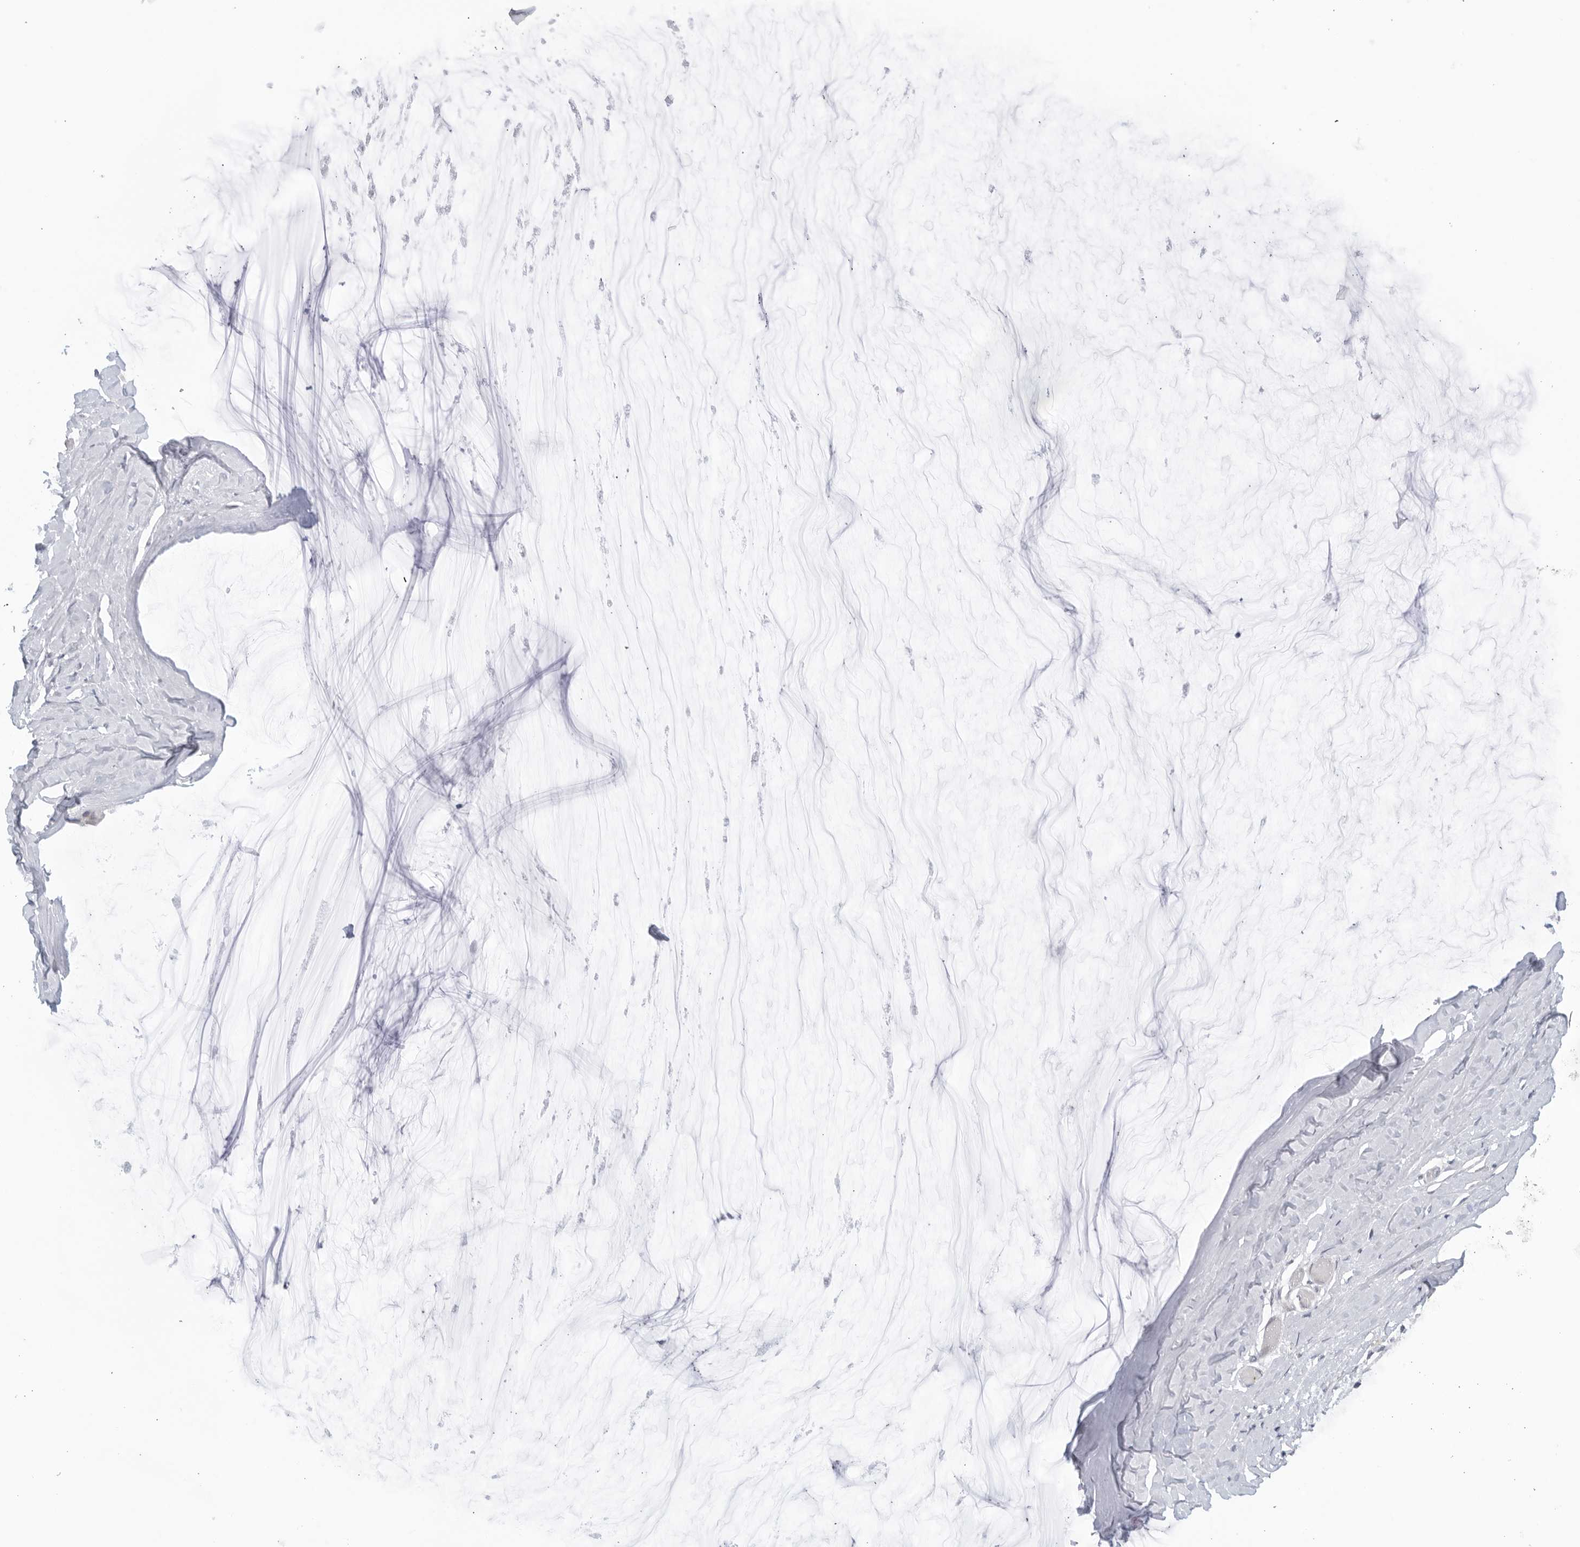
{"staining": {"intensity": "negative", "quantity": "none", "location": "none"}, "tissue": "ovarian cancer", "cell_type": "Tumor cells", "image_type": "cancer", "snomed": [{"axis": "morphology", "description": "Cystadenocarcinoma, mucinous, NOS"}, {"axis": "topography", "description": "Ovary"}], "caption": "DAB (3,3'-diaminobenzidine) immunohistochemical staining of human ovarian cancer (mucinous cystadenocarcinoma) demonstrates no significant positivity in tumor cells.", "gene": "WDTC1", "patient": {"sex": "female", "age": 39}}